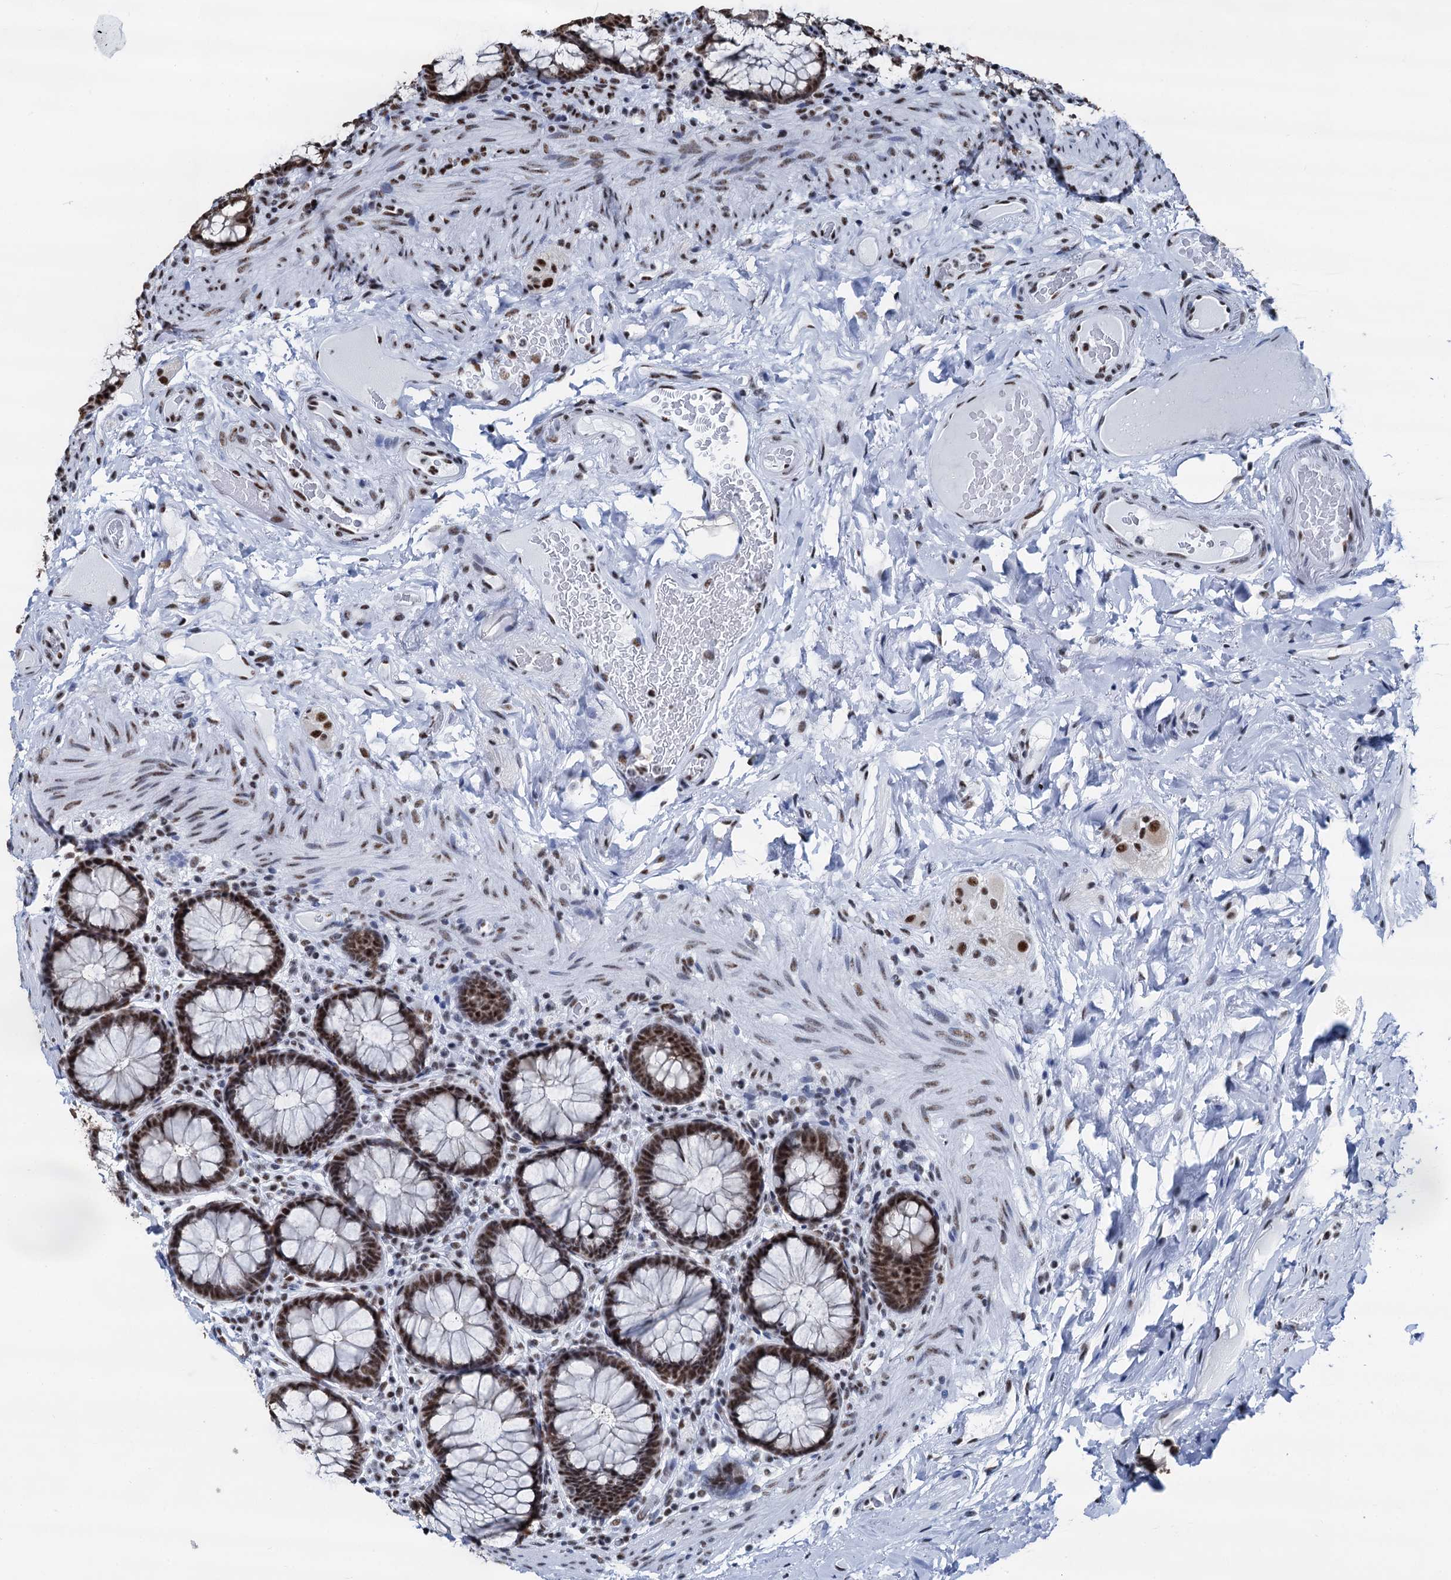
{"staining": {"intensity": "strong", "quantity": ">75%", "location": "nuclear"}, "tissue": "rectum", "cell_type": "Glandular cells", "image_type": "normal", "snomed": [{"axis": "morphology", "description": "Normal tissue, NOS"}, {"axis": "topography", "description": "Rectum"}], "caption": "Rectum stained with a brown dye shows strong nuclear positive staining in about >75% of glandular cells.", "gene": "DDX23", "patient": {"sex": "male", "age": 83}}